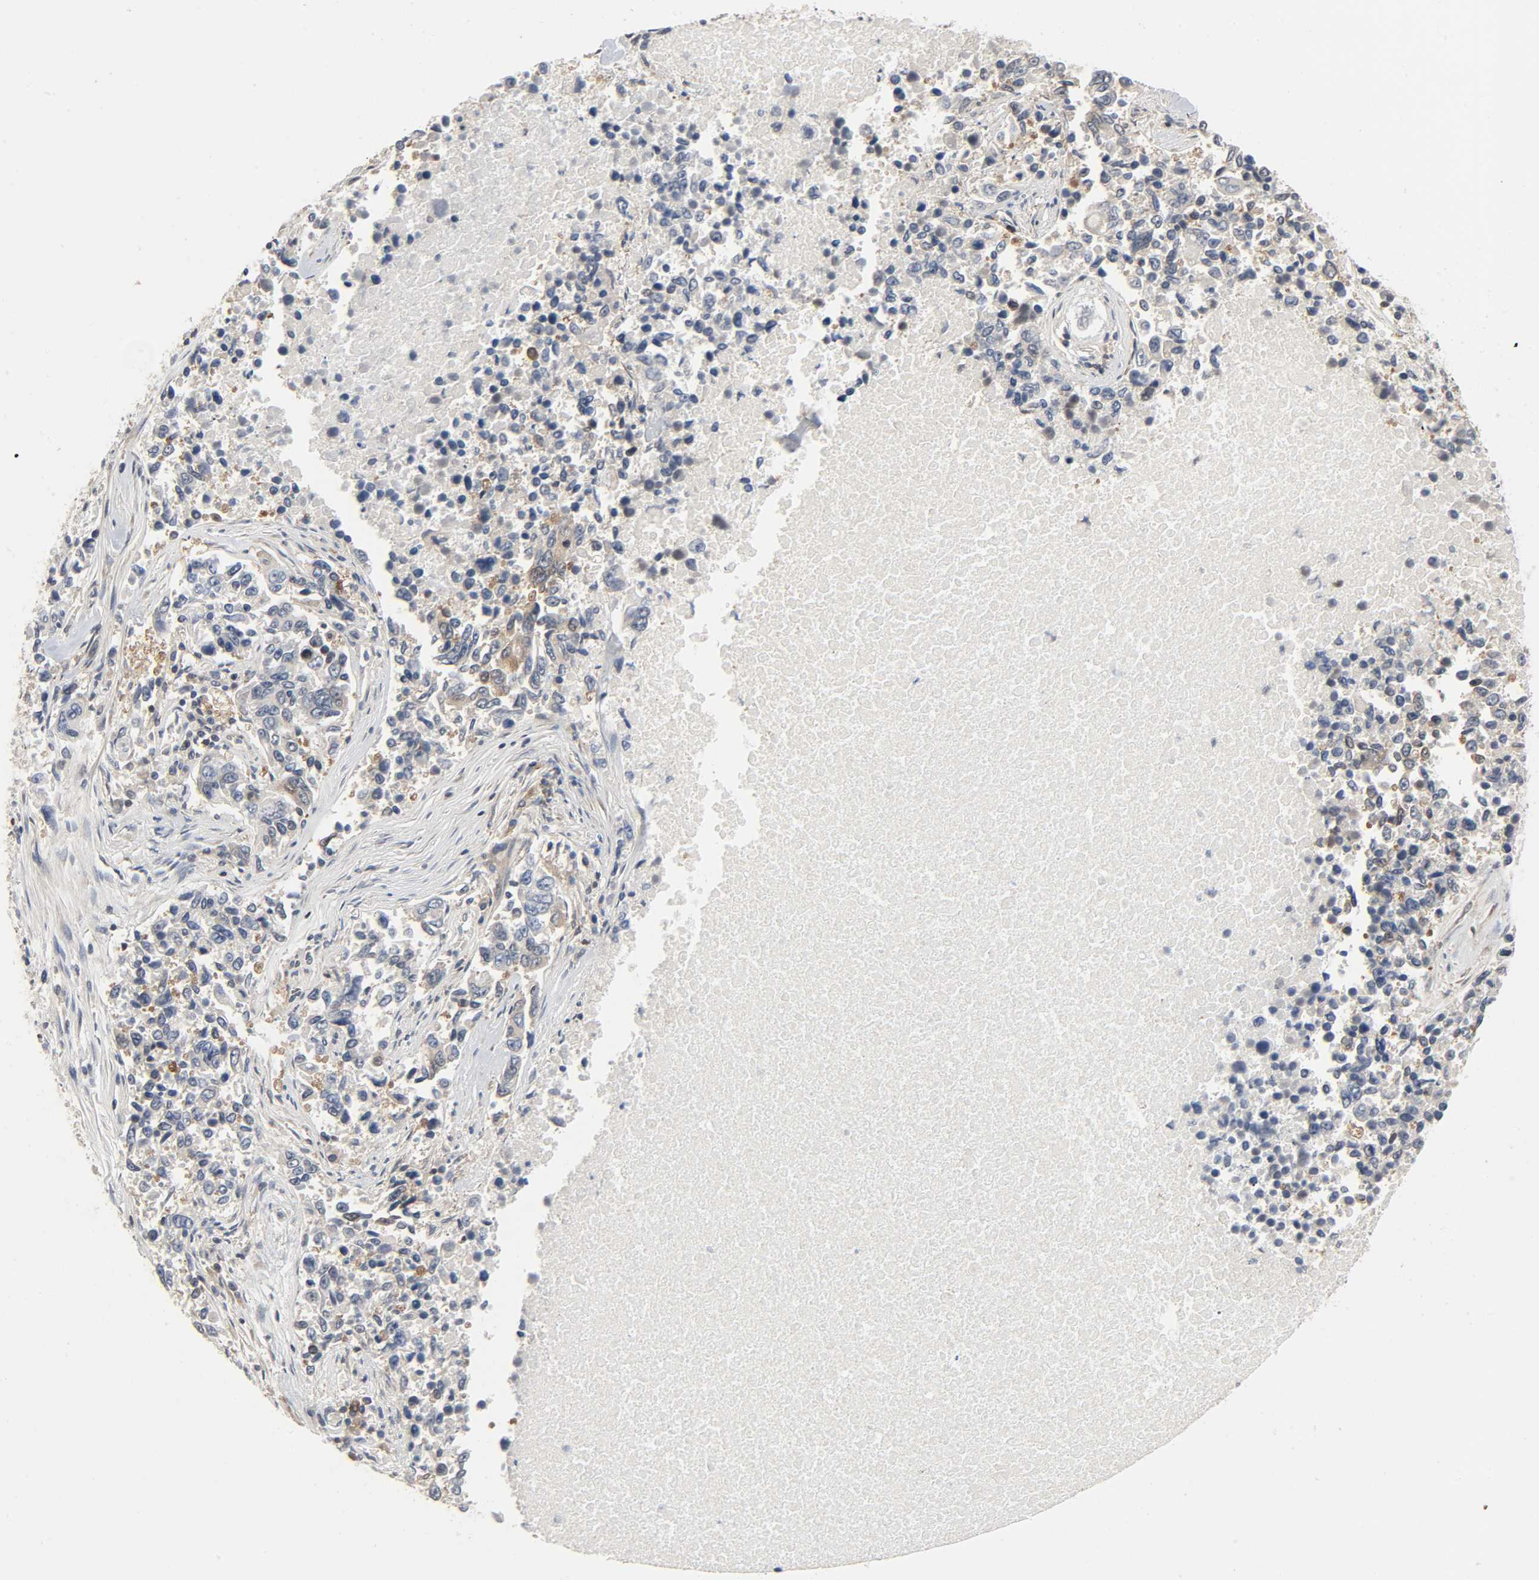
{"staining": {"intensity": "moderate", "quantity": "<25%", "location": "cytoplasmic/membranous,nuclear"}, "tissue": "lung cancer", "cell_type": "Tumor cells", "image_type": "cancer", "snomed": [{"axis": "morphology", "description": "Adenocarcinoma, NOS"}, {"axis": "topography", "description": "Lung"}], "caption": "Immunohistochemistry (IHC) (DAB (3,3'-diaminobenzidine)) staining of lung cancer displays moderate cytoplasmic/membranous and nuclear protein expression in about <25% of tumor cells. (Stains: DAB (3,3'-diaminobenzidine) in brown, nuclei in blue, Microscopy: brightfield microscopy at high magnification).", "gene": "PLEKHA2", "patient": {"sex": "male", "age": 84}}